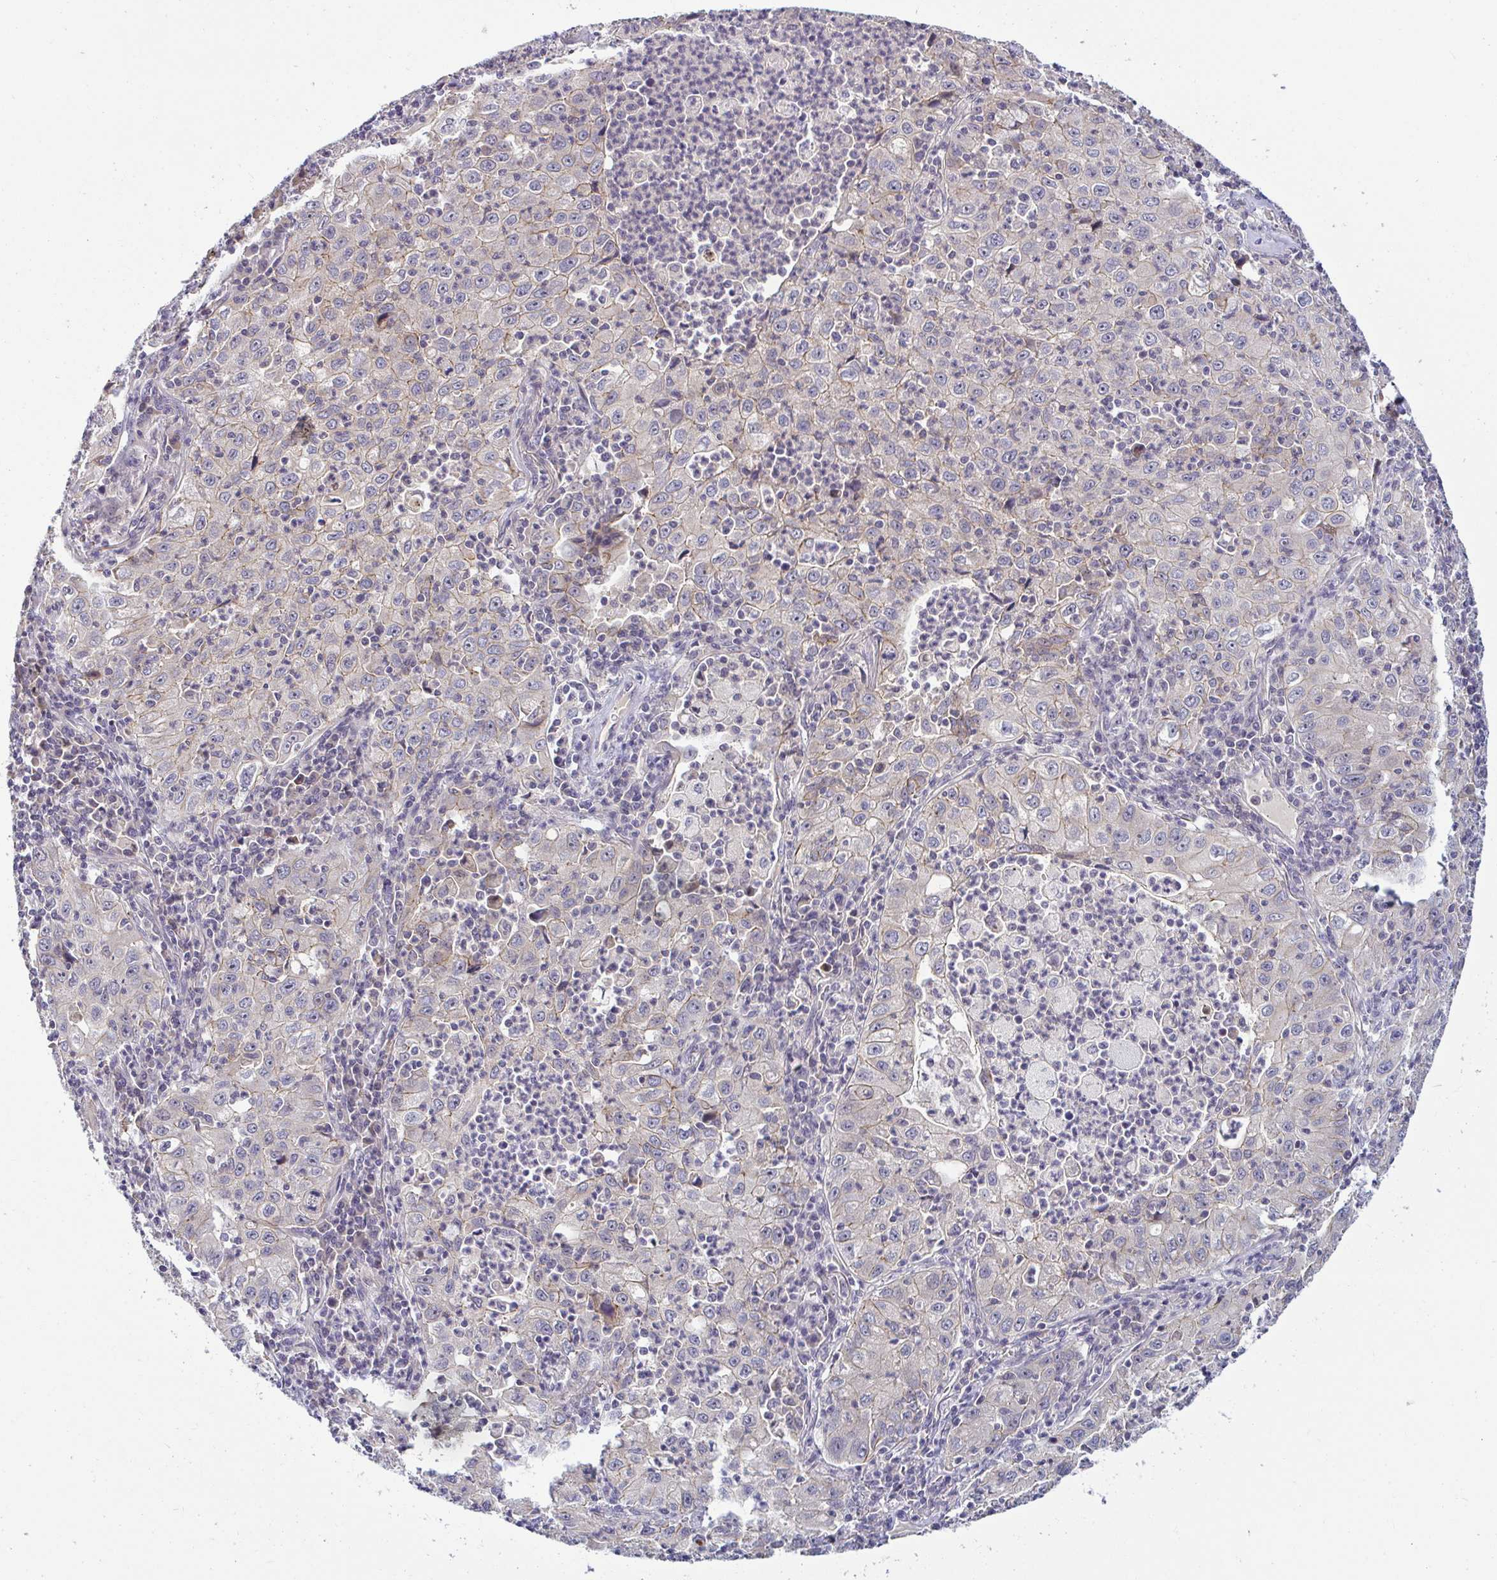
{"staining": {"intensity": "weak", "quantity": "<25%", "location": "cytoplasmic/membranous"}, "tissue": "lung cancer", "cell_type": "Tumor cells", "image_type": "cancer", "snomed": [{"axis": "morphology", "description": "Squamous cell carcinoma, NOS"}, {"axis": "topography", "description": "Lung"}], "caption": "This is an immunohistochemistry histopathology image of lung cancer. There is no positivity in tumor cells.", "gene": "GSTM1", "patient": {"sex": "male", "age": 71}}